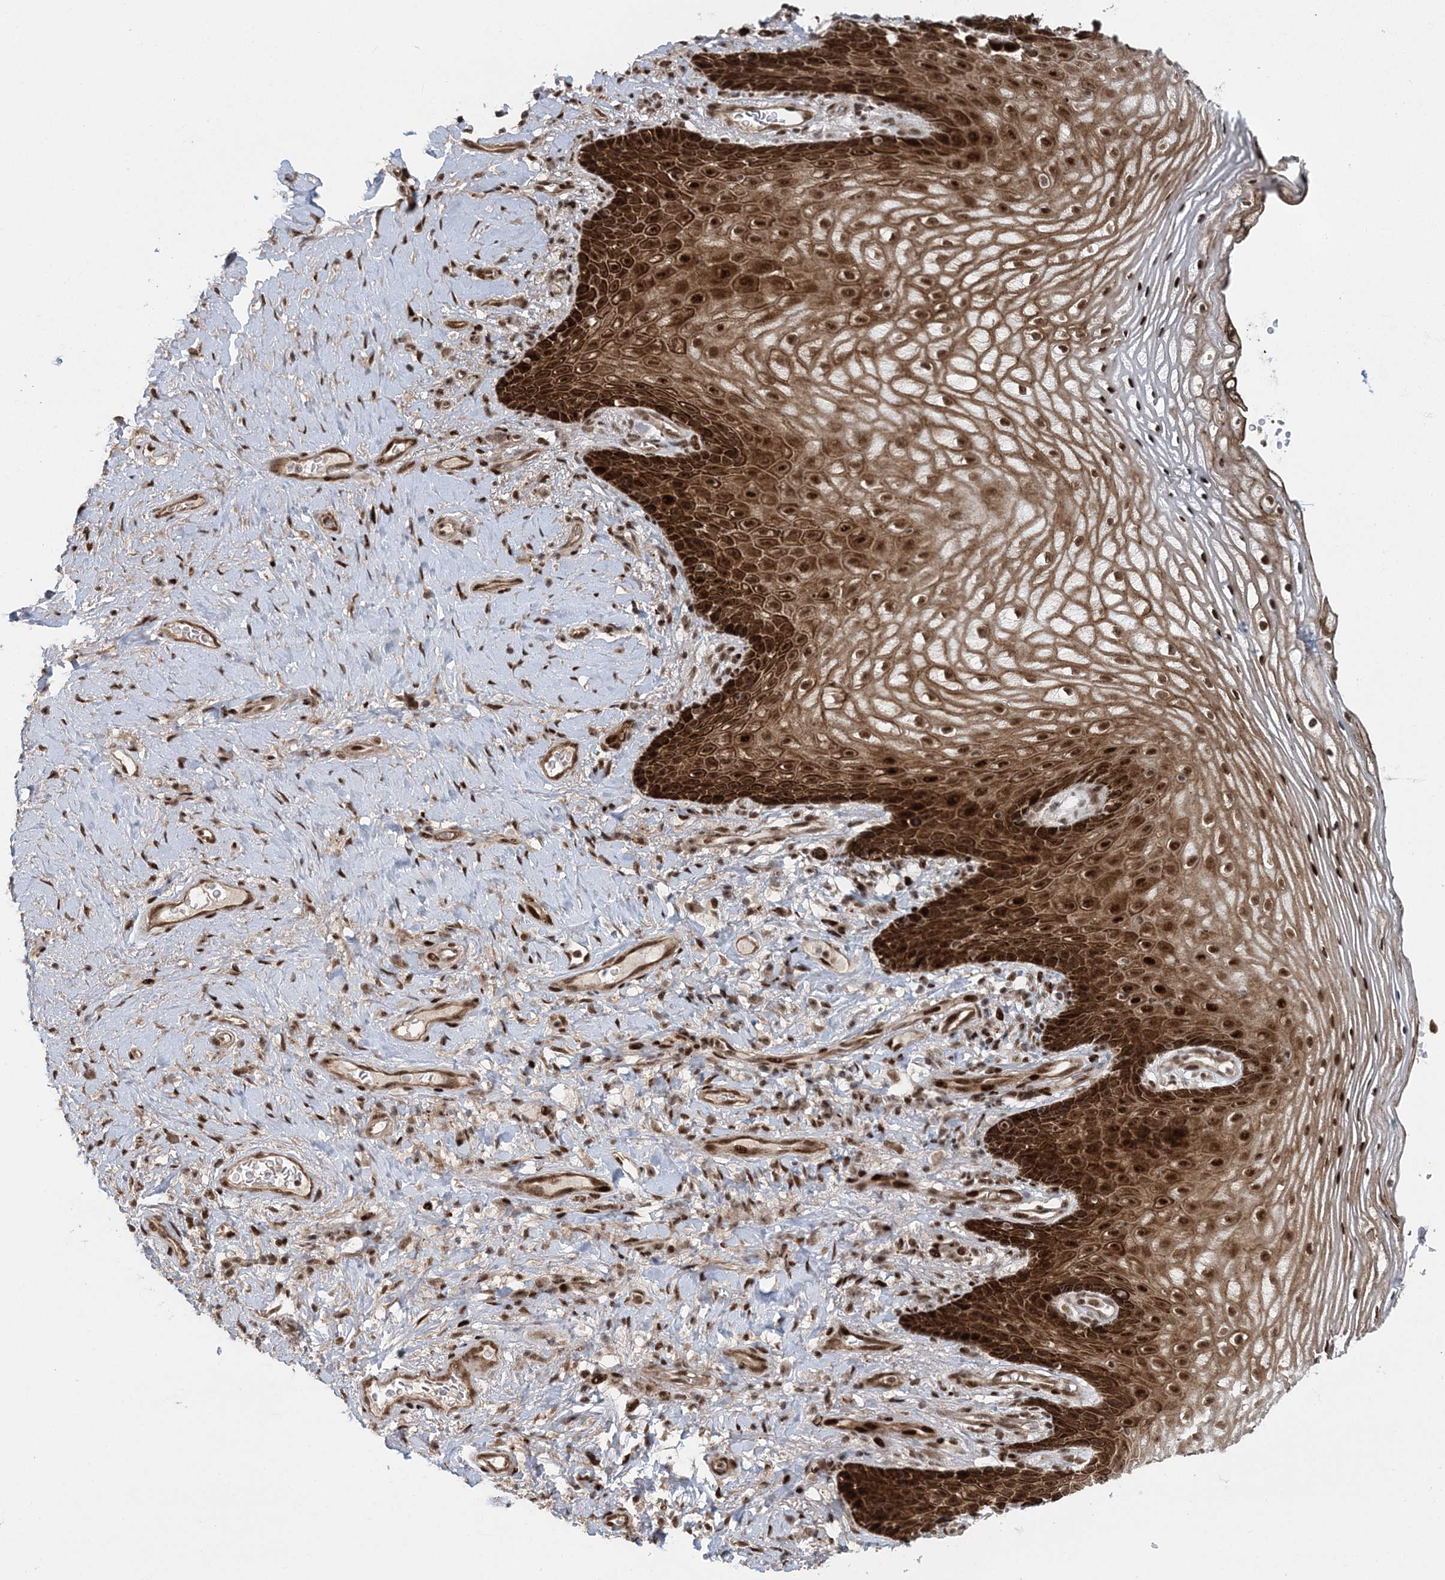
{"staining": {"intensity": "strong", "quantity": ">75%", "location": "cytoplasmic/membranous,nuclear"}, "tissue": "vagina", "cell_type": "Squamous epithelial cells", "image_type": "normal", "snomed": [{"axis": "morphology", "description": "Normal tissue, NOS"}, {"axis": "topography", "description": "Vagina"}], "caption": "This micrograph reveals benign vagina stained with immunohistochemistry to label a protein in brown. The cytoplasmic/membranous,nuclear of squamous epithelial cells show strong positivity for the protein. Nuclei are counter-stained blue.", "gene": "CWC22", "patient": {"sex": "female", "age": 60}}